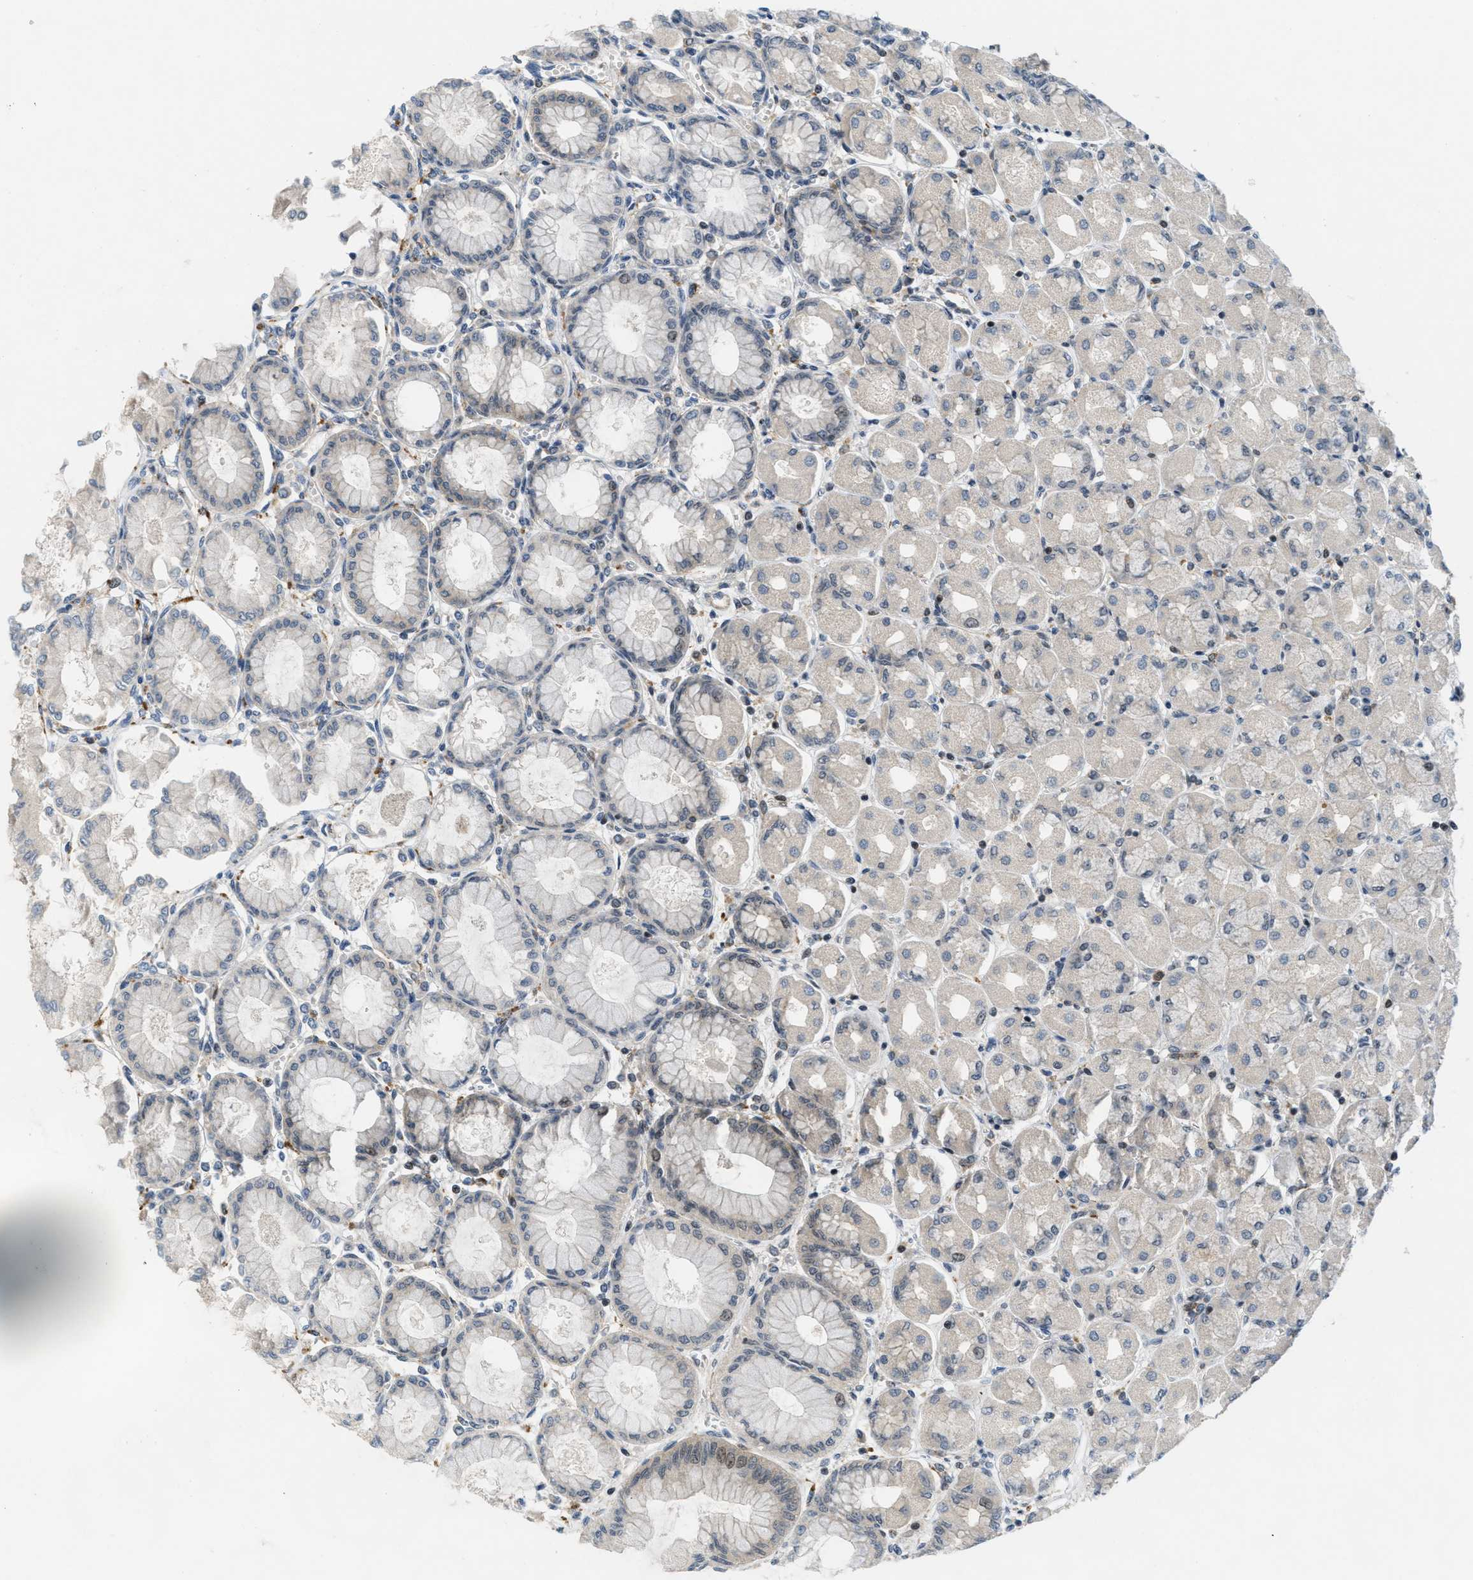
{"staining": {"intensity": "strong", "quantity": "<25%", "location": "cytoplasmic/membranous,nuclear"}, "tissue": "stomach", "cell_type": "Glandular cells", "image_type": "normal", "snomed": [{"axis": "morphology", "description": "Normal tissue, NOS"}, {"axis": "topography", "description": "Stomach, upper"}], "caption": "Immunohistochemical staining of benign human stomach shows strong cytoplasmic/membranous,nuclear protein positivity in approximately <25% of glandular cells.", "gene": "ING1", "patient": {"sex": "female", "age": 56}}